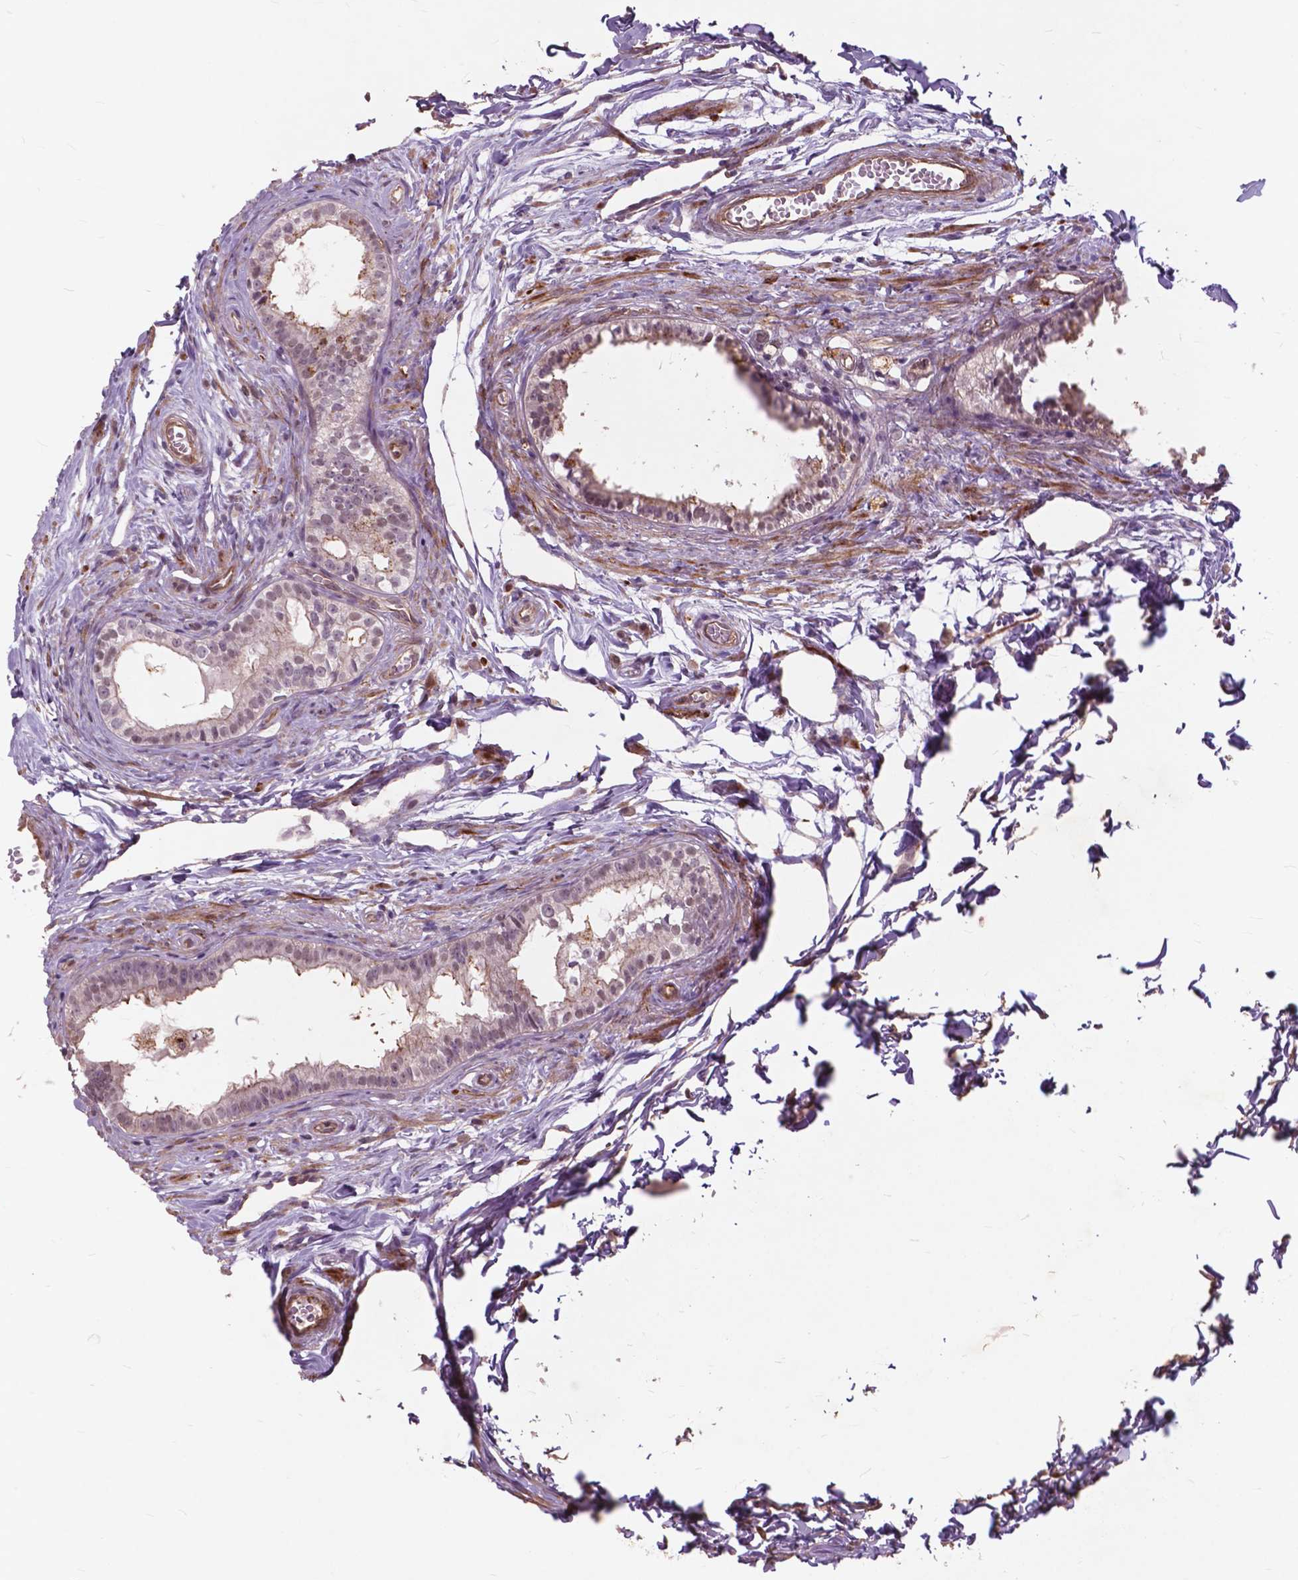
{"staining": {"intensity": "weak", "quantity": "25%-75%", "location": "cytoplasmic/membranous"}, "tissue": "epididymis", "cell_type": "Glandular cells", "image_type": "normal", "snomed": [{"axis": "morphology", "description": "Normal tissue, NOS"}, {"axis": "topography", "description": "Epididymis"}], "caption": "Immunohistochemical staining of normal human epididymis reveals low levels of weak cytoplasmic/membranous staining in about 25%-75% of glandular cells. The staining was performed using DAB to visualize the protein expression in brown, while the nuclei were stained in blue with hematoxylin (Magnification: 20x).", "gene": "RFPL4B", "patient": {"sex": "male", "age": 45}}